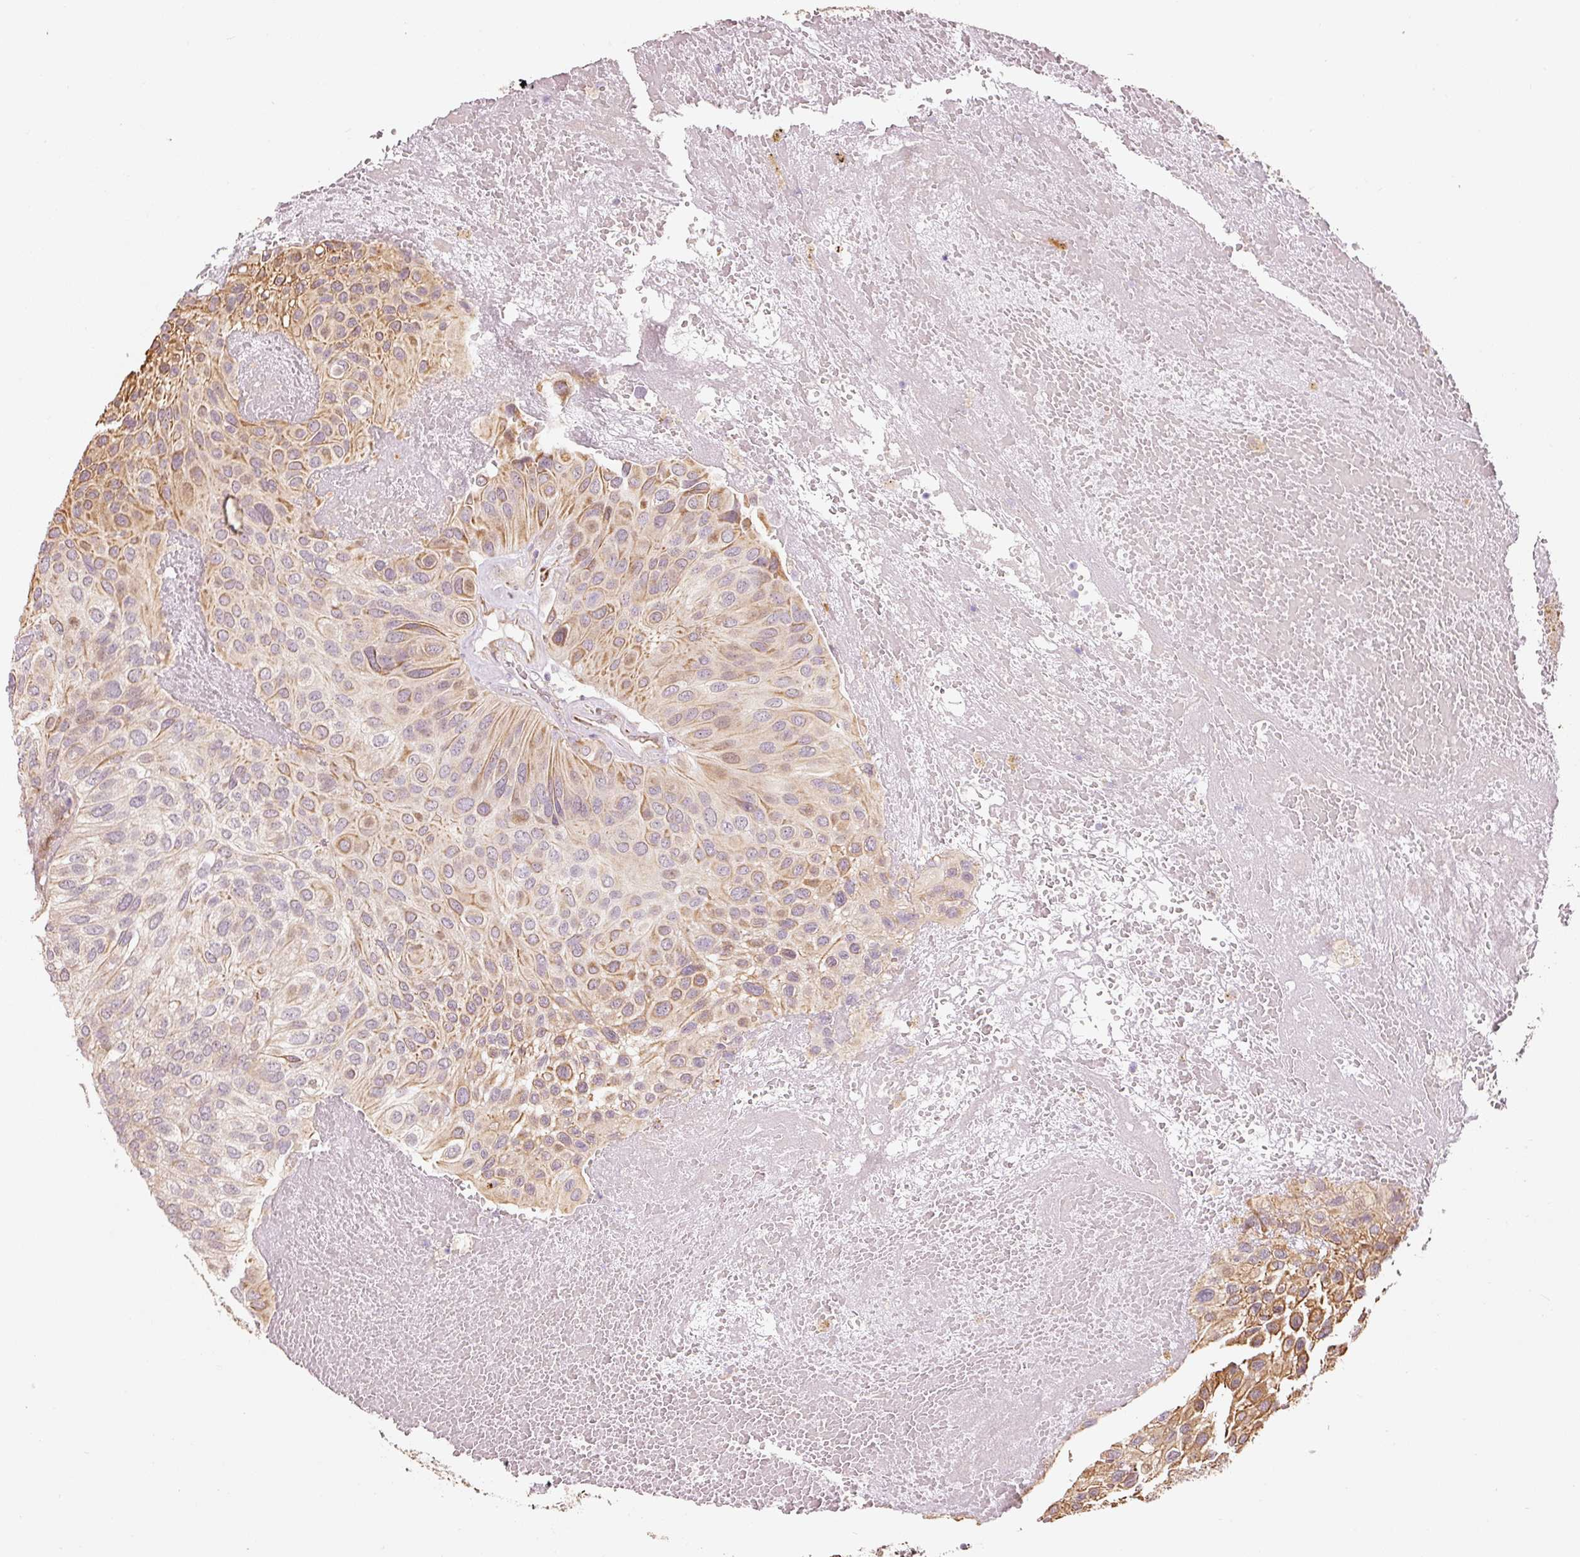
{"staining": {"intensity": "moderate", "quantity": "25%-75%", "location": "cytoplasmic/membranous"}, "tissue": "urothelial cancer", "cell_type": "Tumor cells", "image_type": "cancer", "snomed": [{"axis": "morphology", "description": "Urothelial carcinoma, High grade"}, {"axis": "topography", "description": "Urinary bladder"}], "caption": "IHC (DAB) staining of urothelial carcinoma (high-grade) displays moderate cytoplasmic/membranous protein positivity in approximately 25%-75% of tumor cells.", "gene": "ETF1", "patient": {"sex": "male", "age": 66}}